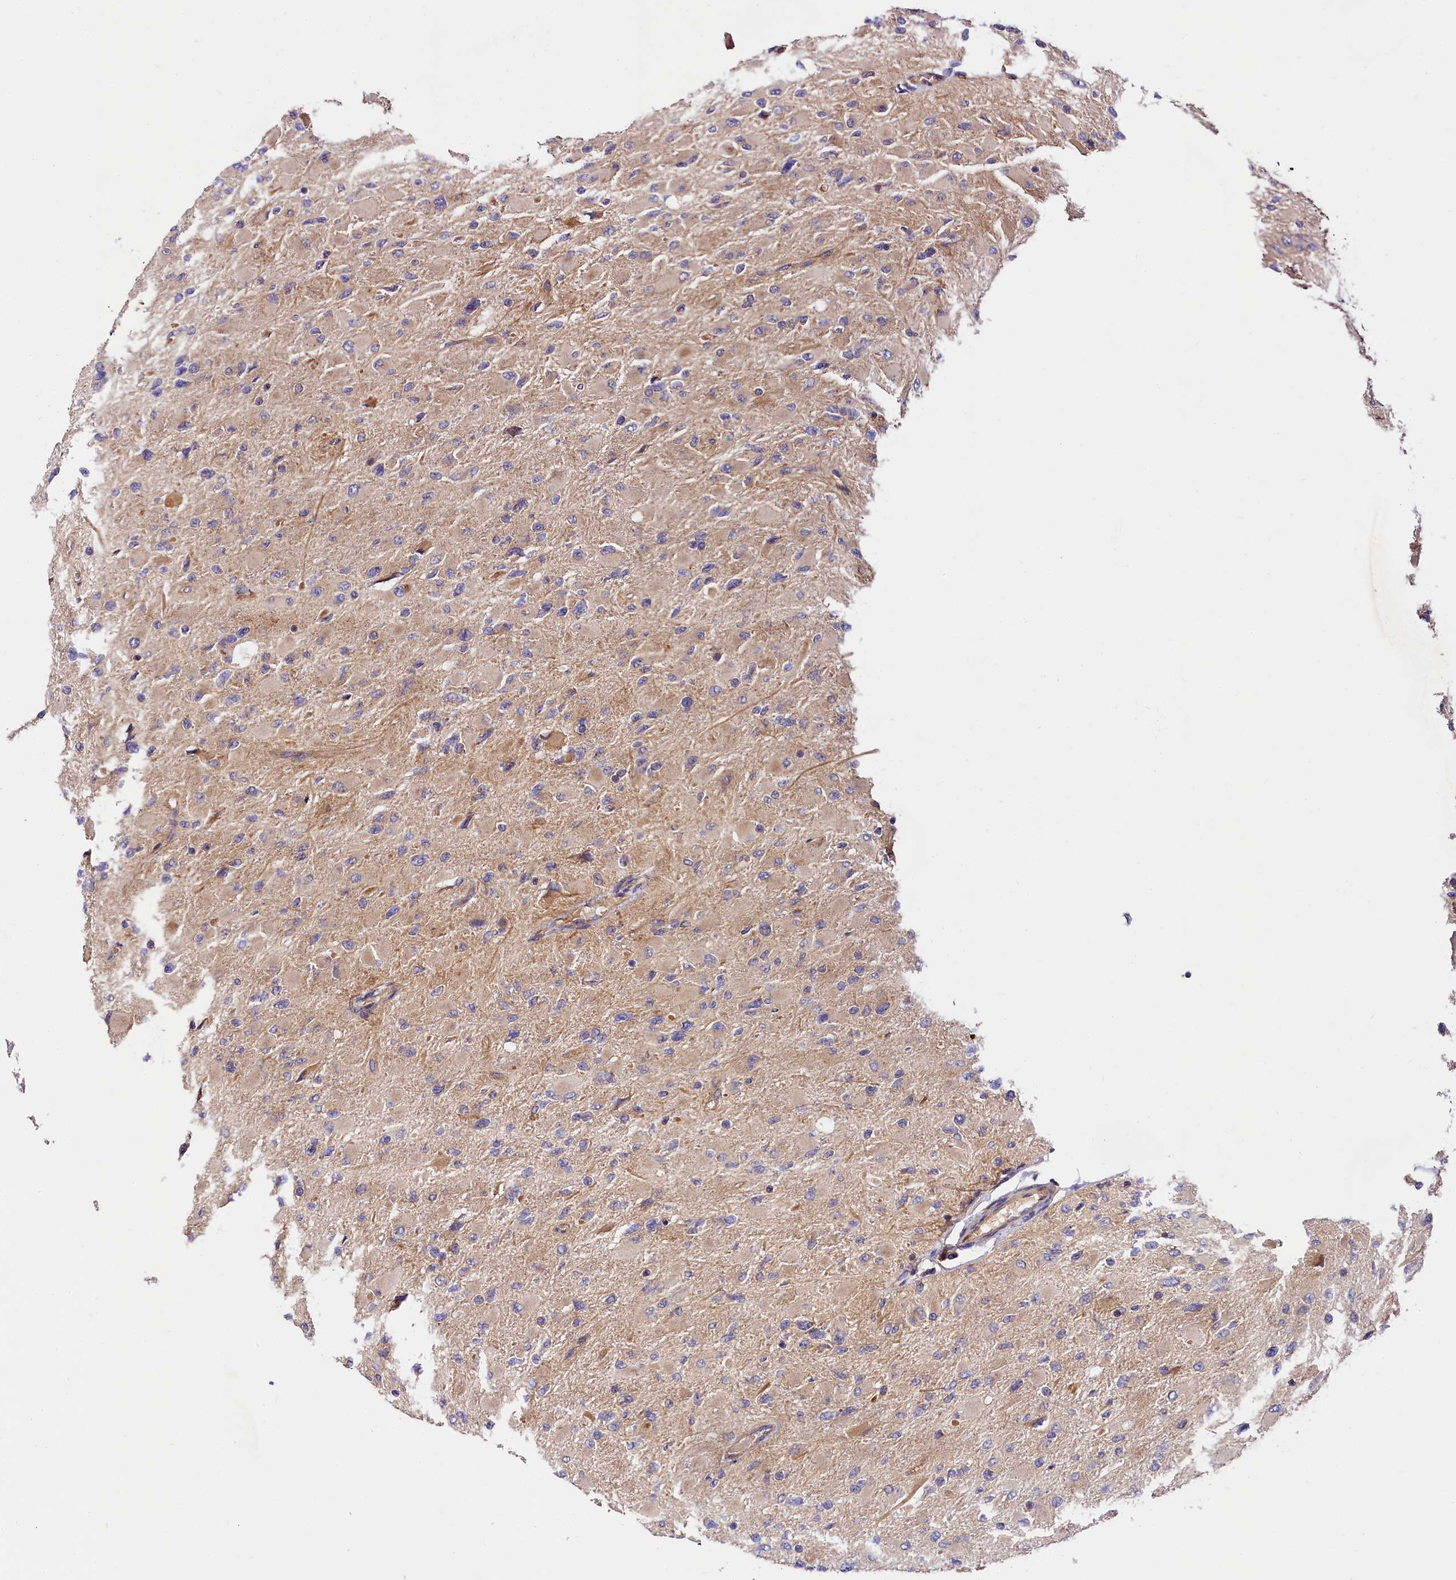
{"staining": {"intensity": "negative", "quantity": "none", "location": "none"}, "tissue": "glioma", "cell_type": "Tumor cells", "image_type": "cancer", "snomed": [{"axis": "morphology", "description": "Glioma, malignant, High grade"}, {"axis": "topography", "description": "Cerebral cortex"}], "caption": "High-grade glioma (malignant) was stained to show a protein in brown. There is no significant staining in tumor cells.", "gene": "SPG11", "patient": {"sex": "female", "age": 36}}